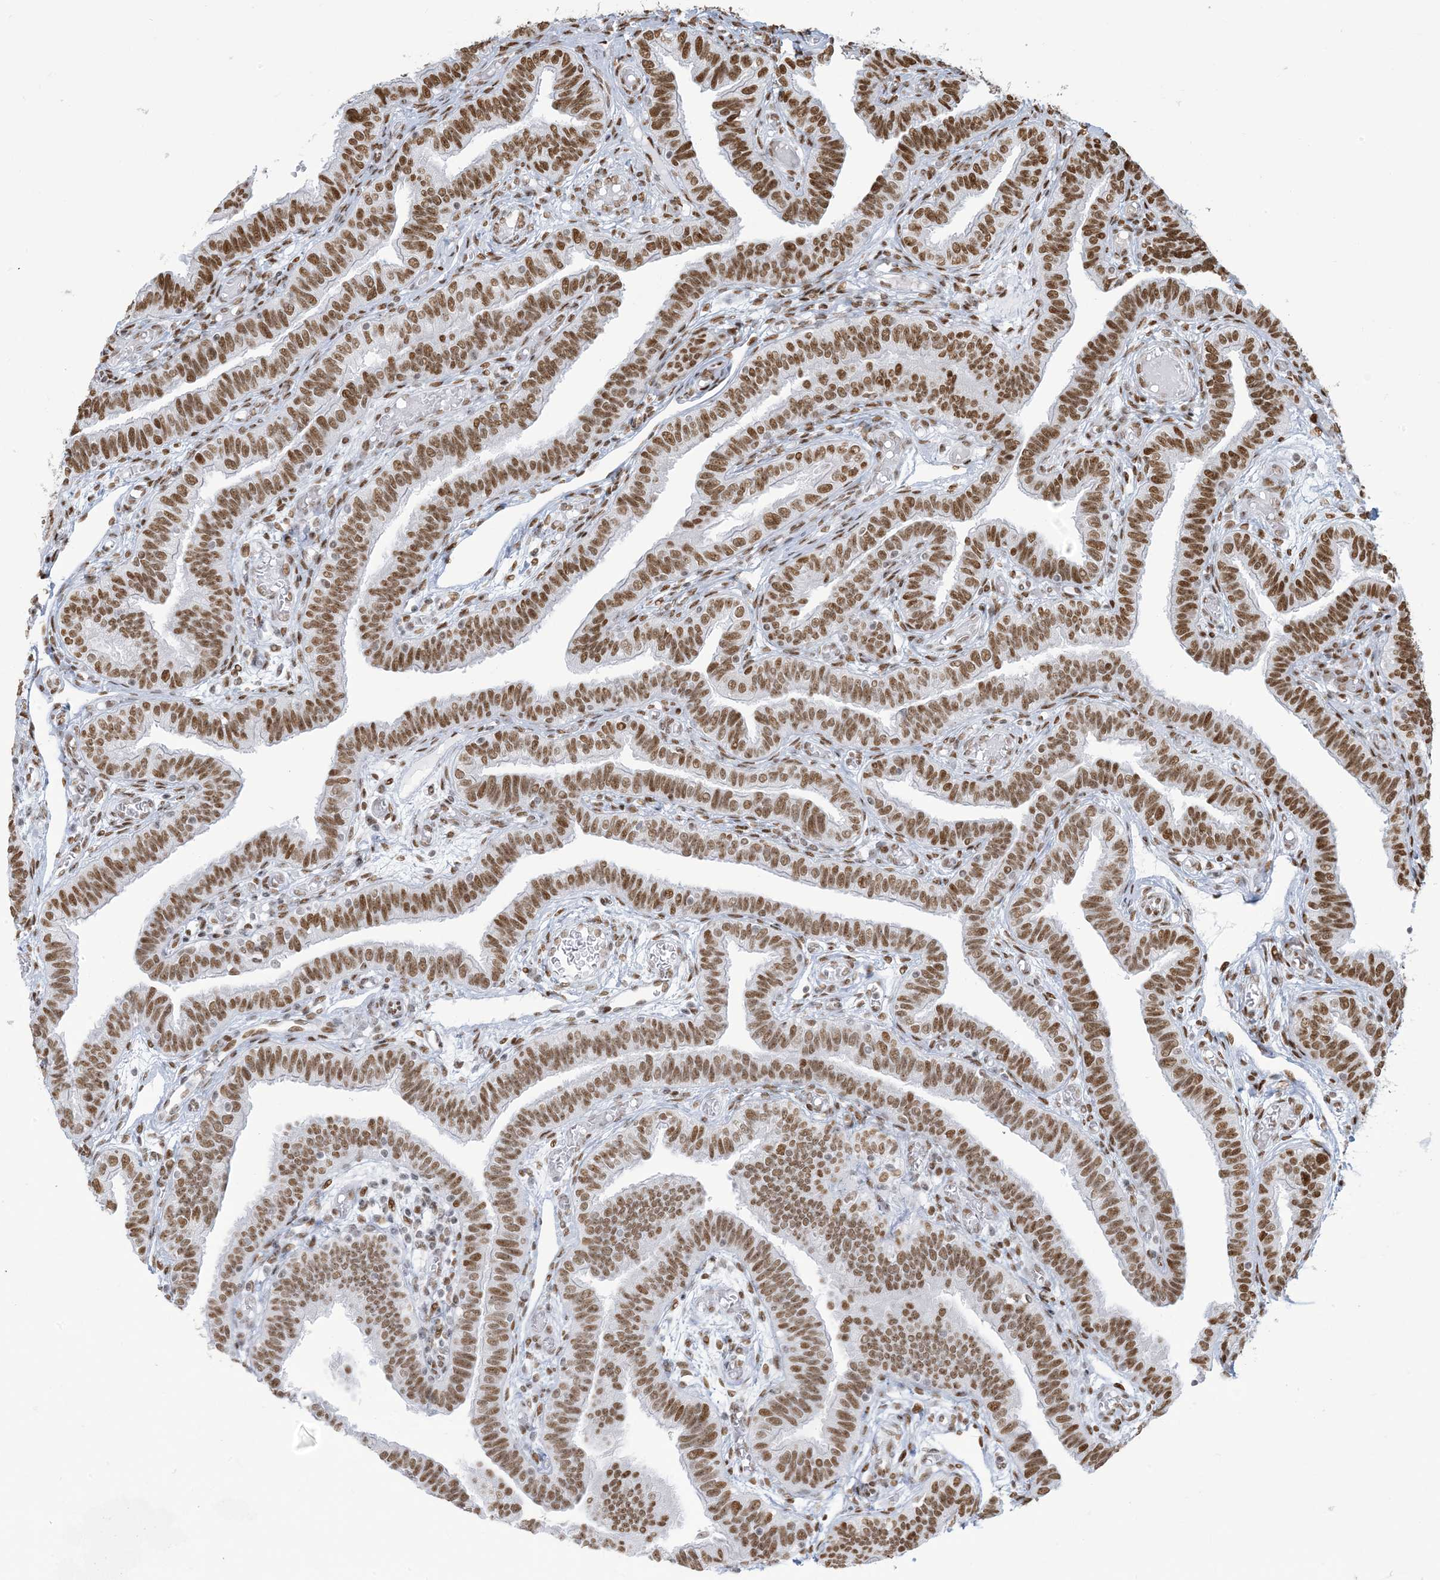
{"staining": {"intensity": "moderate", "quantity": ">75%", "location": "nuclear"}, "tissue": "fallopian tube", "cell_type": "Glandular cells", "image_type": "normal", "snomed": [{"axis": "morphology", "description": "Normal tissue, NOS"}, {"axis": "topography", "description": "Fallopian tube"}], "caption": "This histopathology image displays normal fallopian tube stained with immunohistochemistry (IHC) to label a protein in brown. The nuclear of glandular cells show moderate positivity for the protein. Nuclei are counter-stained blue.", "gene": "STAG1", "patient": {"sex": "female", "age": 39}}